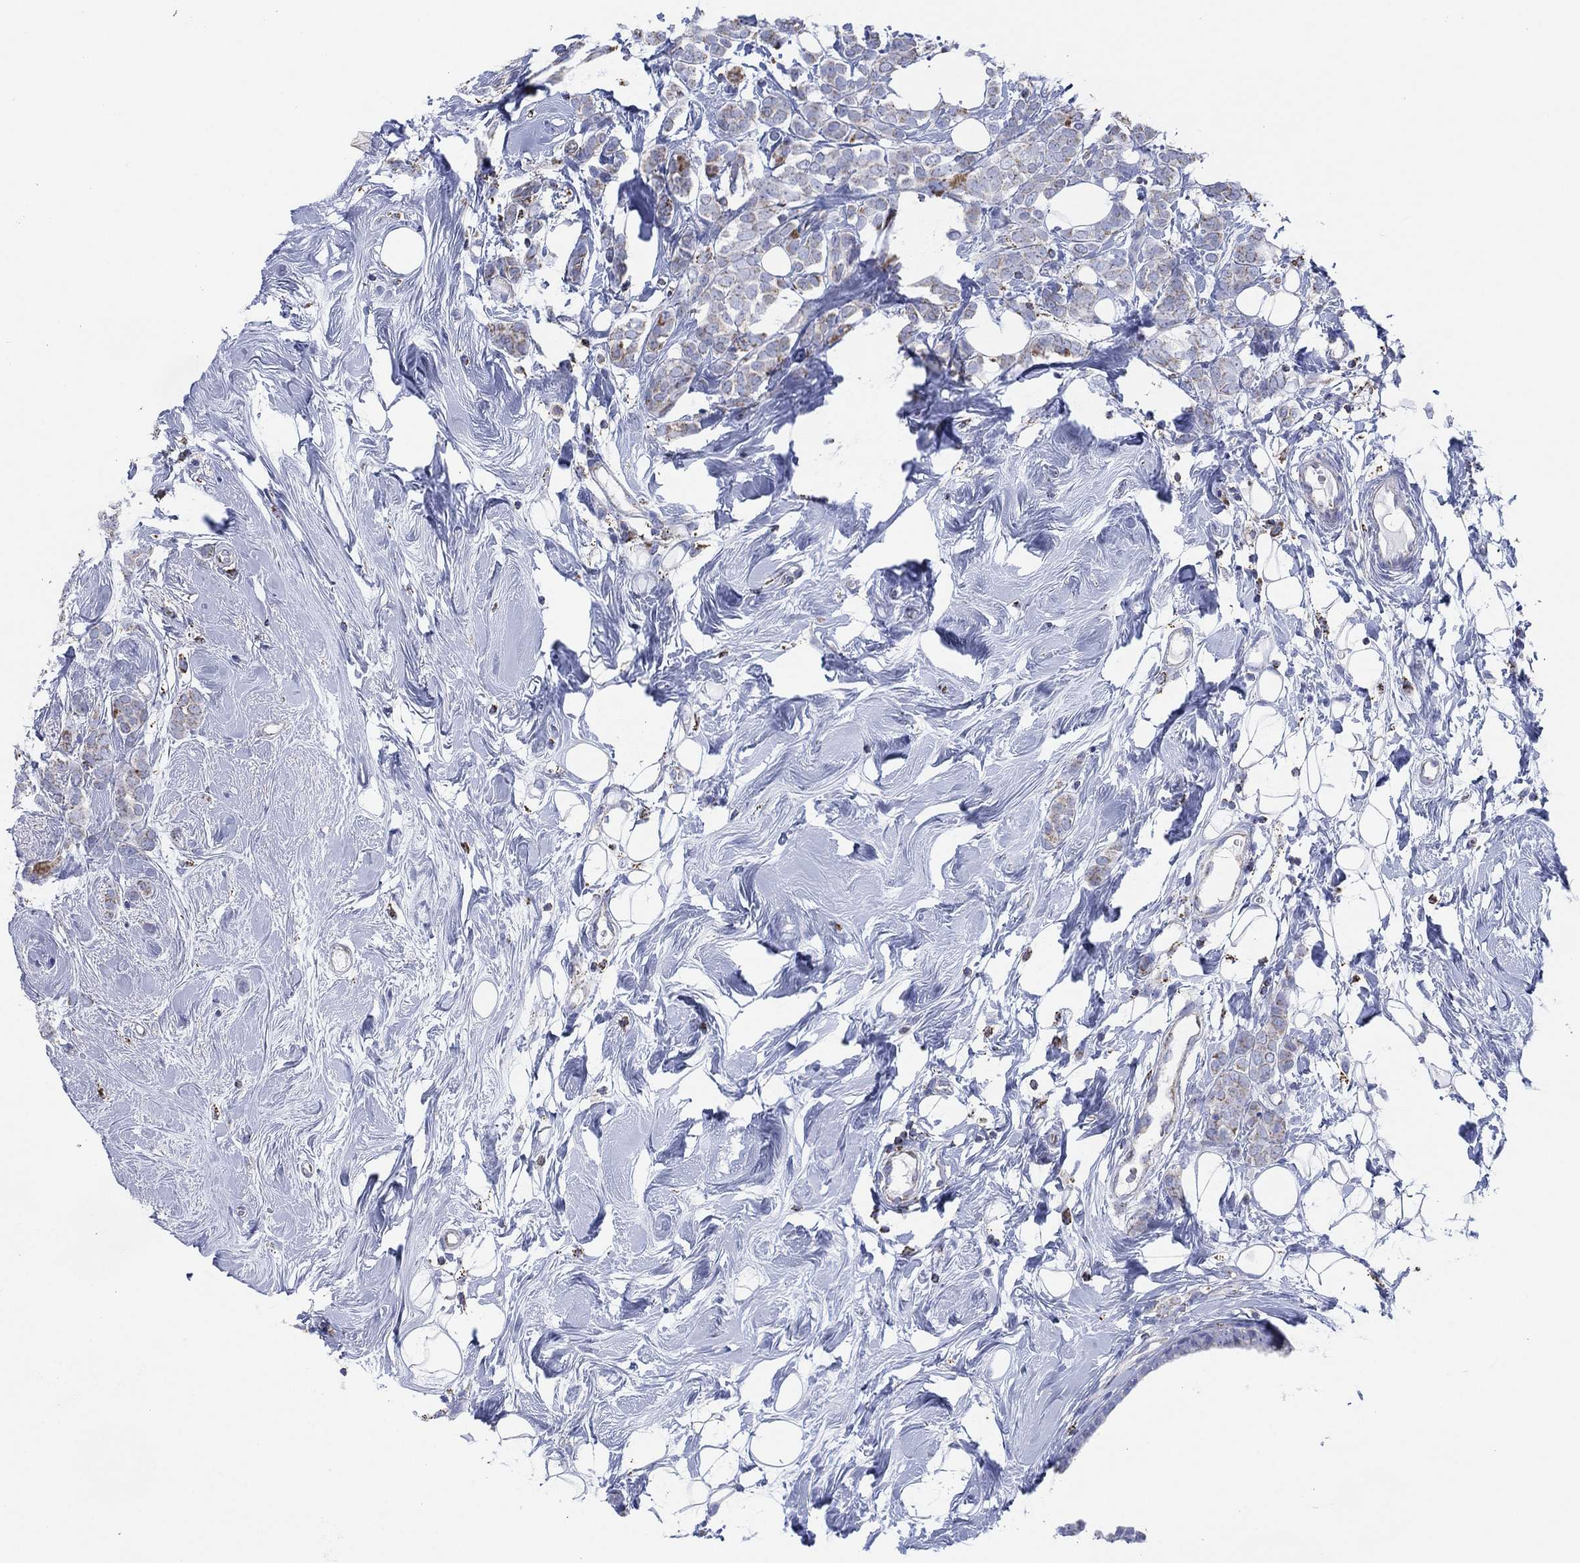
{"staining": {"intensity": "negative", "quantity": "none", "location": "none"}, "tissue": "breast cancer", "cell_type": "Tumor cells", "image_type": "cancer", "snomed": [{"axis": "morphology", "description": "Lobular carcinoma"}, {"axis": "topography", "description": "Breast"}], "caption": "Immunohistochemical staining of human lobular carcinoma (breast) demonstrates no significant staining in tumor cells. Brightfield microscopy of IHC stained with DAB (3,3'-diaminobenzidine) (brown) and hematoxylin (blue), captured at high magnification.", "gene": "CFTR", "patient": {"sex": "female", "age": 49}}